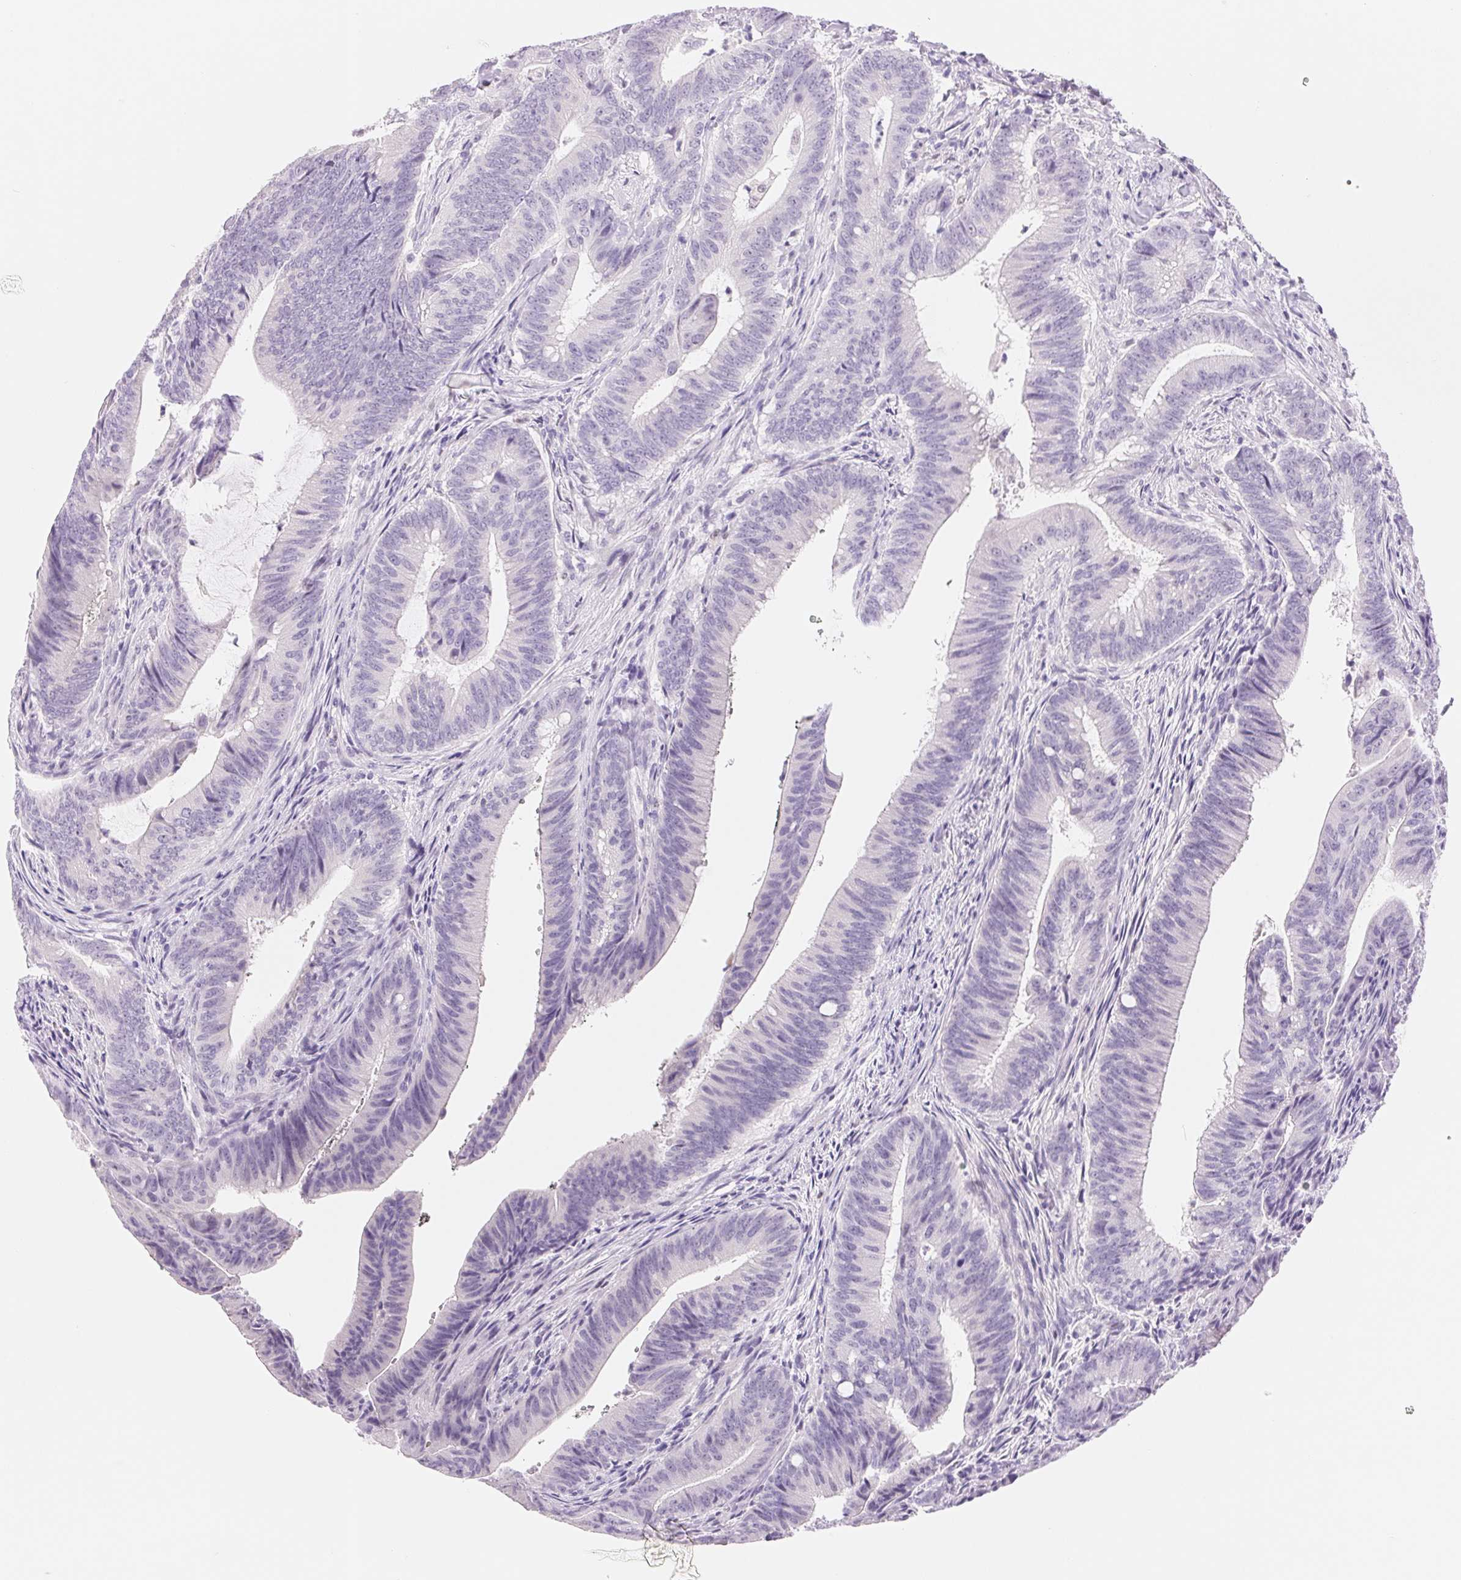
{"staining": {"intensity": "negative", "quantity": "none", "location": "none"}, "tissue": "colorectal cancer", "cell_type": "Tumor cells", "image_type": "cancer", "snomed": [{"axis": "morphology", "description": "Adenocarcinoma, NOS"}, {"axis": "topography", "description": "Colon"}], "caption": "High power microscopy image of an immunohistochemistry photomicrograph of adenocarcinoma (colorectal), revealing no significant expression in tumor cells. Nuclei are stained in blue.", "gene": "ASGR2", "patient": {"sex": "female", "age": 43}}